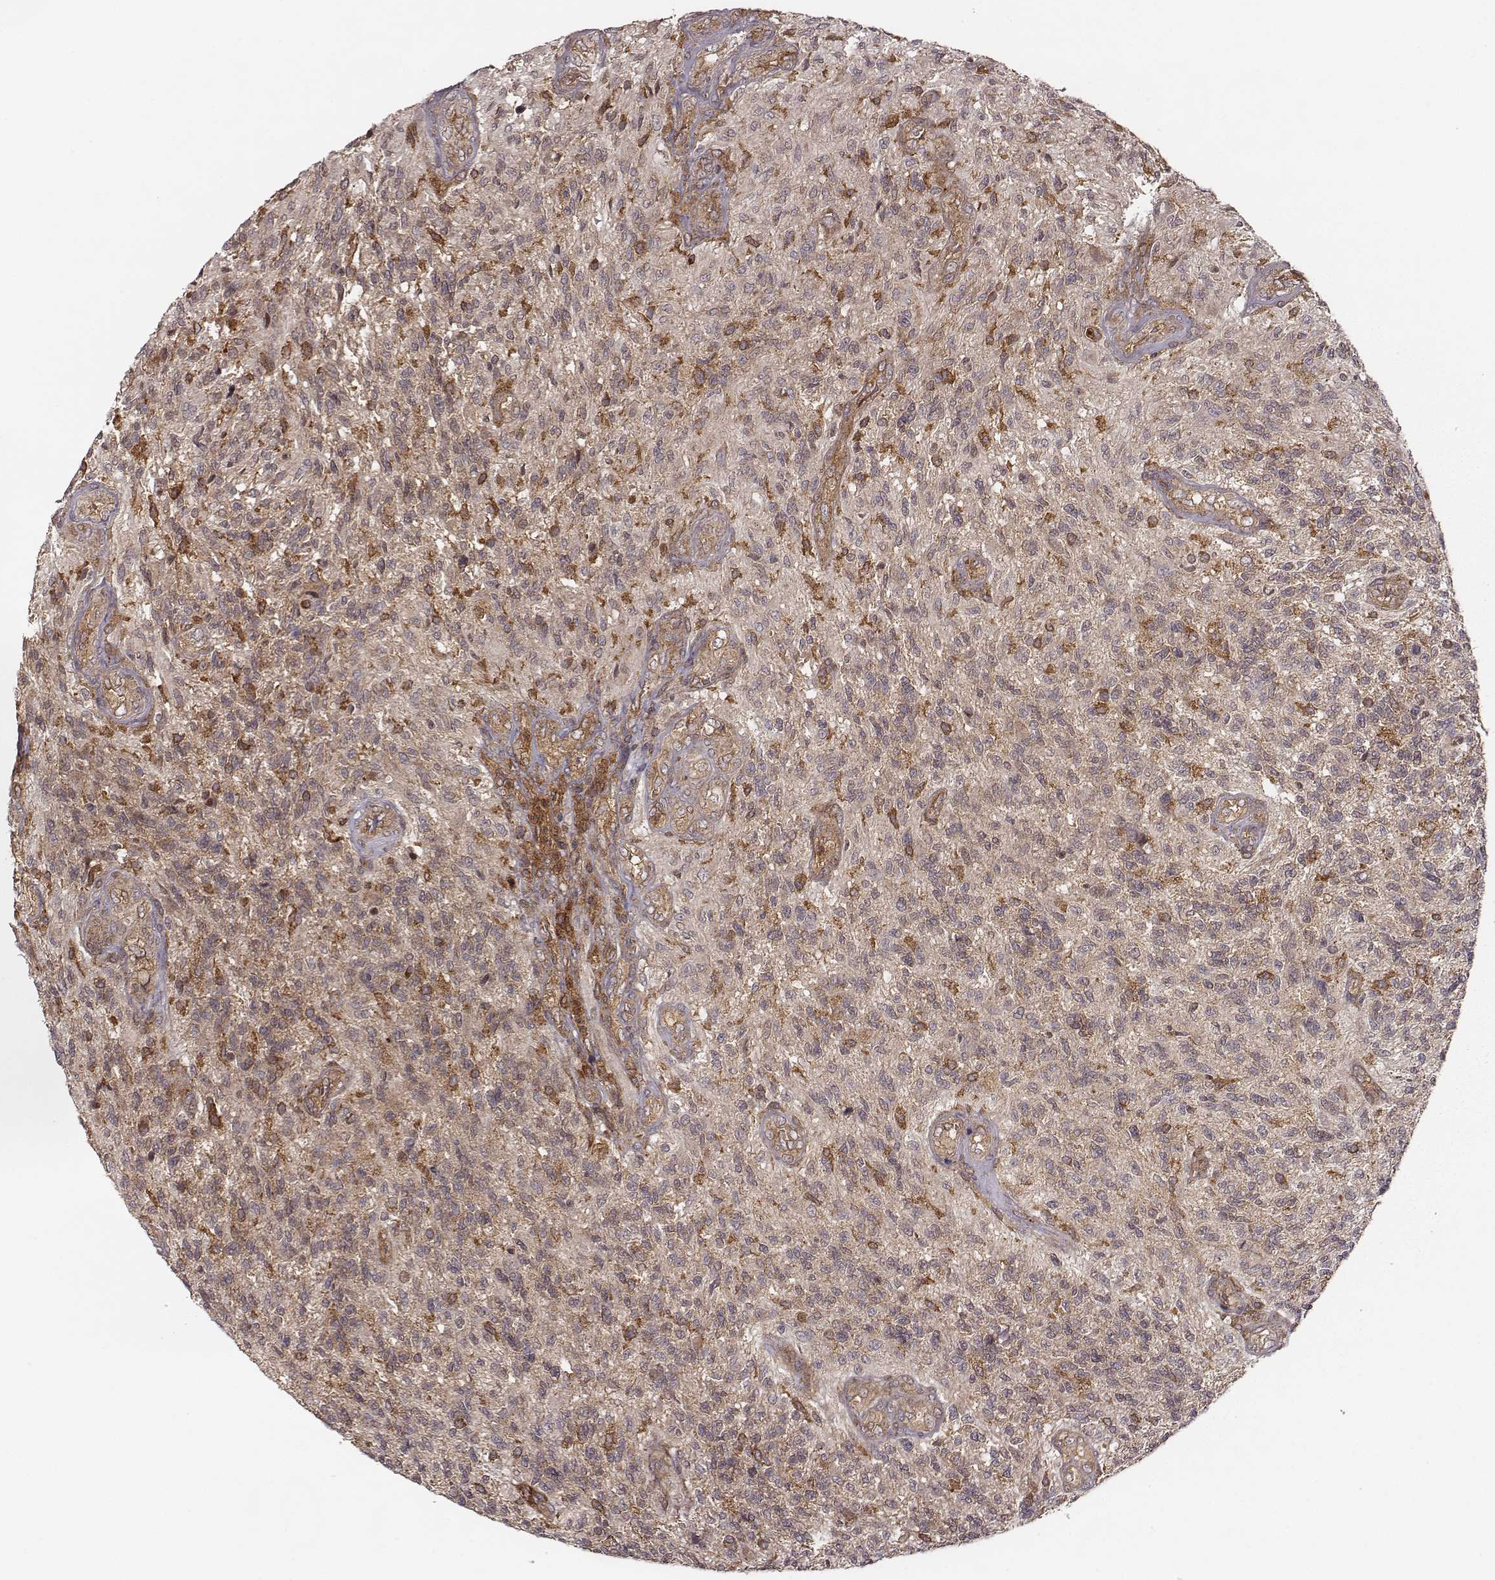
{"staining": {"intensity": "weak", "quantity": ">75%", "location": "cytoplasmic/membranous"}, "tissue": "glioma", "cell_type": "Tumor cells", "image_type": "cancer", "snomed": [{"axis": "morphology", "description": "Glioma, malignant, High grade"}, {"axis": "topography", "description": "Brain"}], "caption": "IHC photomicrograph of human high-grade glioma (malignant) stained for a protein (brown), which displays low levels of weak cytoplasmic/membranous expression in about >75% of tumor cells.", "gene": "VPS26A", "patient": {"sex": "male", "age": 56}}